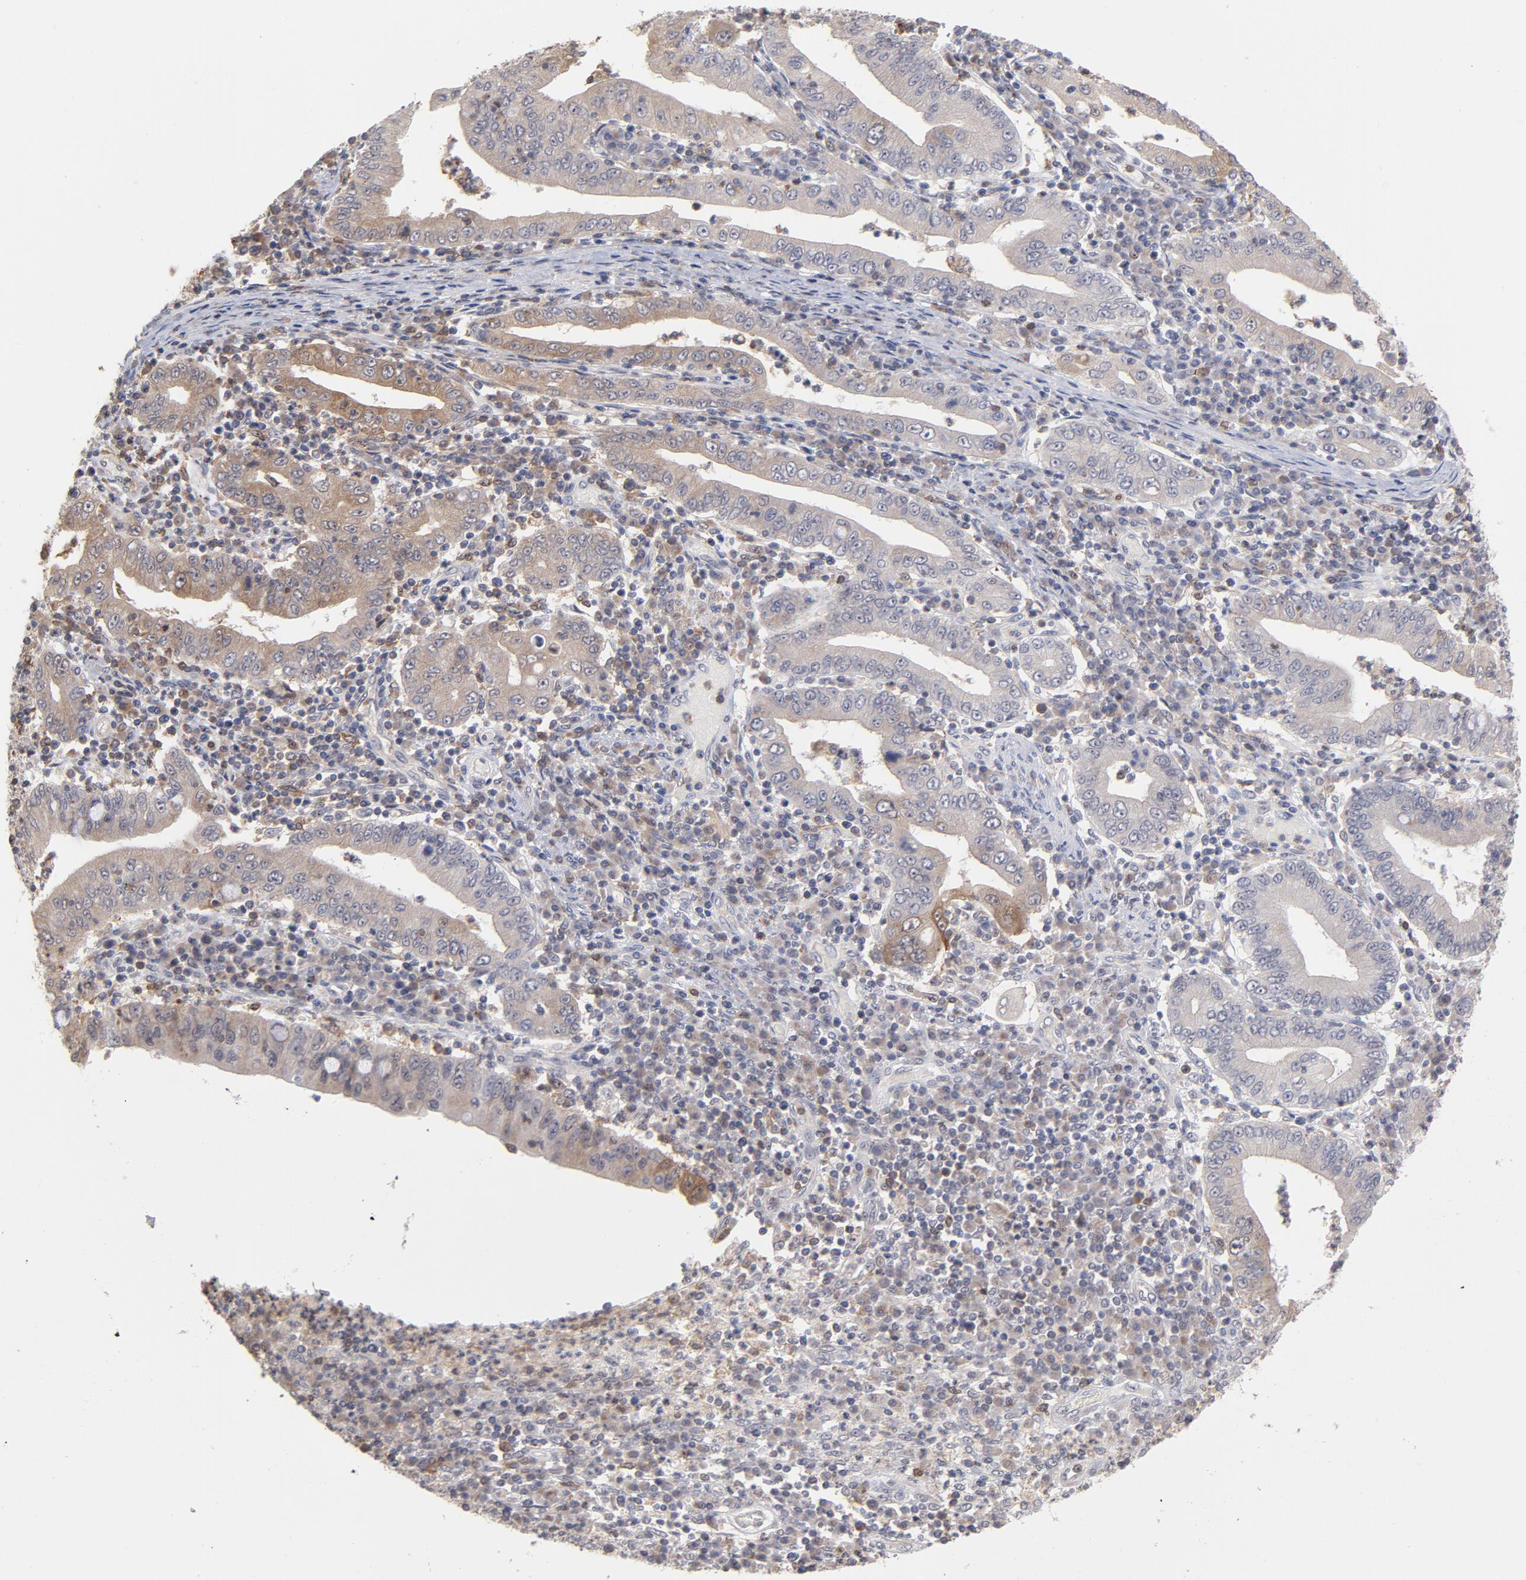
{"staining": {"intensity": "moderate", "quantity": "<25%", "location": "cytoplasmic/membranous"}, "tissue": "stomach cancer", "cell_type": "Tumor cells", "image_type": "cancer", "snomed": [{"axis": "morphology", "description": "Normal tissue, NOS"}, {"axis": "morphology", "description": "Adenocarcinoma, NOS"}, {"axis": "topography", "description": "Esophagus"}, {"axis": "topography", "description": "Stomach, upper"}, {"axis": "topography", "description": "Peripheral nerve tissue"}], "caption": "The image exhibits staining of stomach cancer (adenocarcinoma), revealing moderate cytoplasmic/membranous protein expression (brown color) within tumor cells.", "gene": "OAS1", "patient": {"sex": "male", "age": 62}}